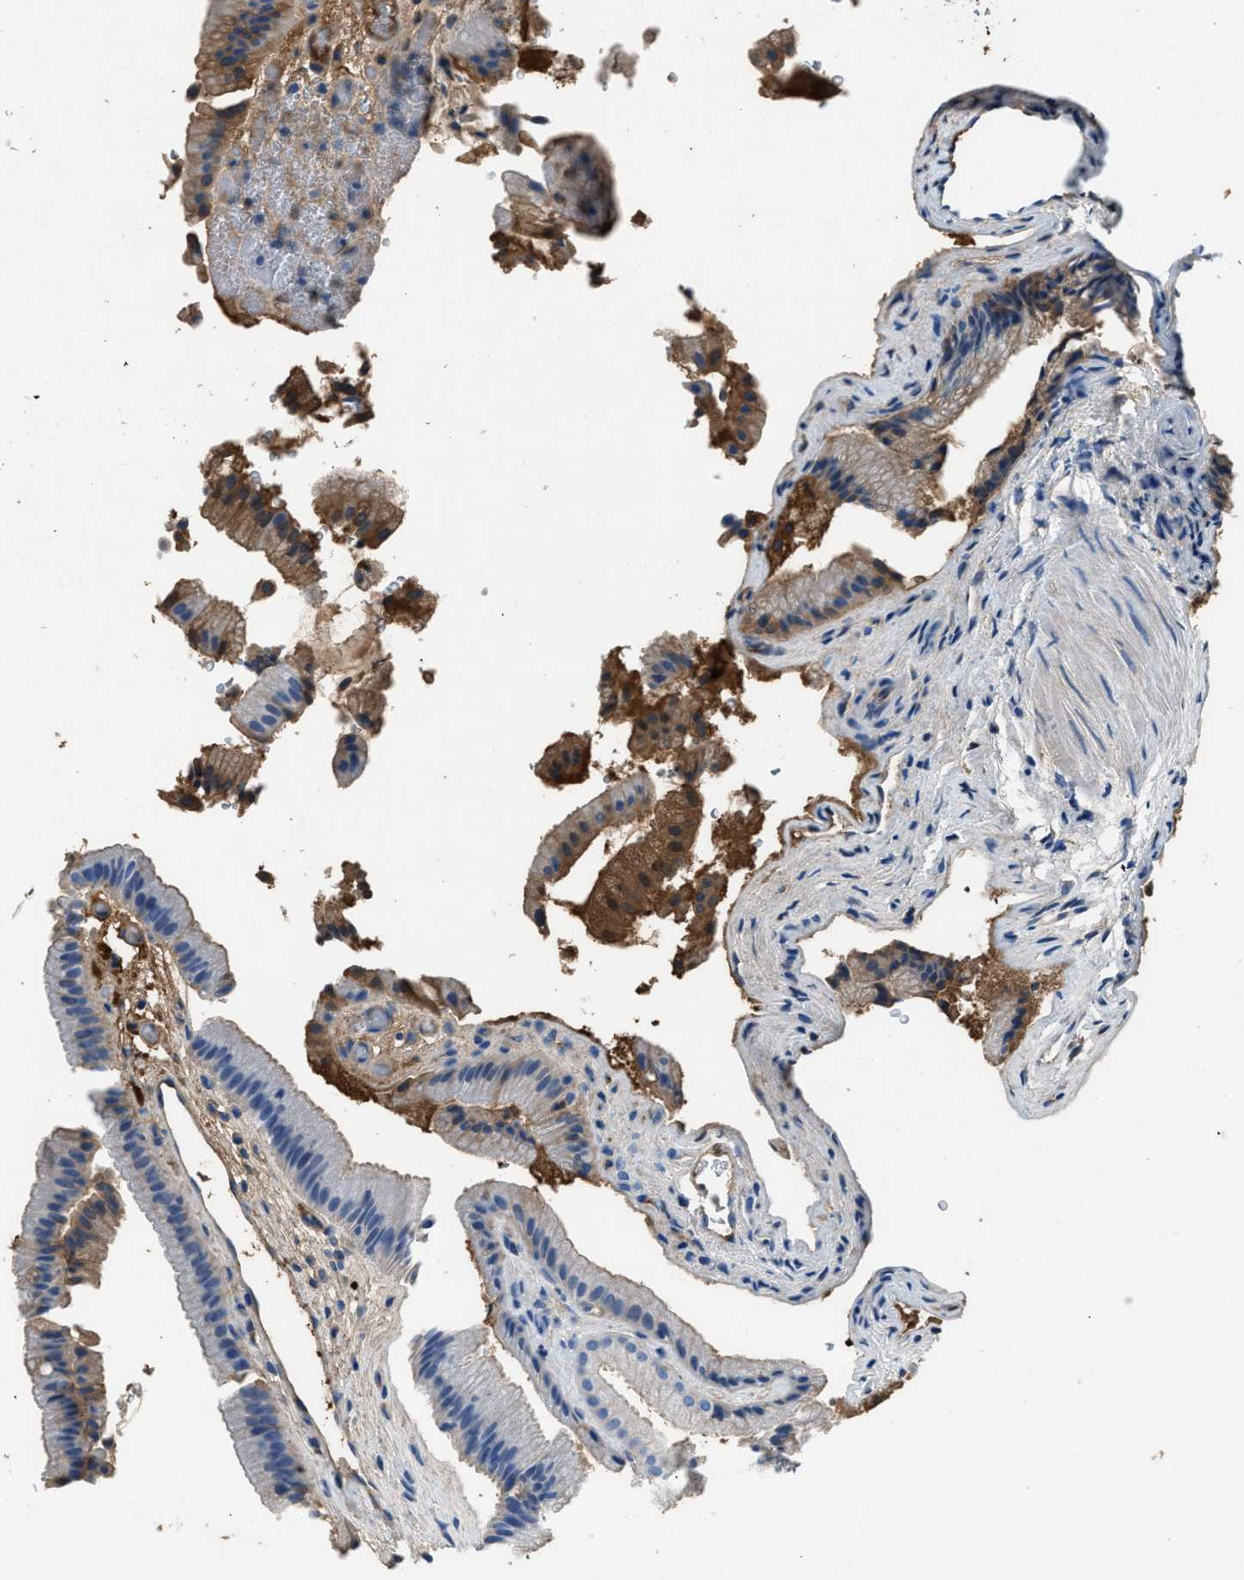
{"staining": {"intensity": "weak", "quantity": "<25%", "location": "cytoplasmic/membranous"}, "tissue": "gallbladder", "cell_type": "Glandular cells", "image_type": "normal", "snomed": [{"axis": "morphology", "description": "Normal tissue, NOS"}, {"axis": "topography", "description": "Gallbladder"}], "caption": "Image shows no protein staining in glandular cells of benign gallbladder. (Brightfield microscopy of DAB (3,3'-diaminobenzidine) immunohistochemistry (IHC) at high magnification).", "gene": "STC1", "patient": {"sex": "male", "age": 49}}